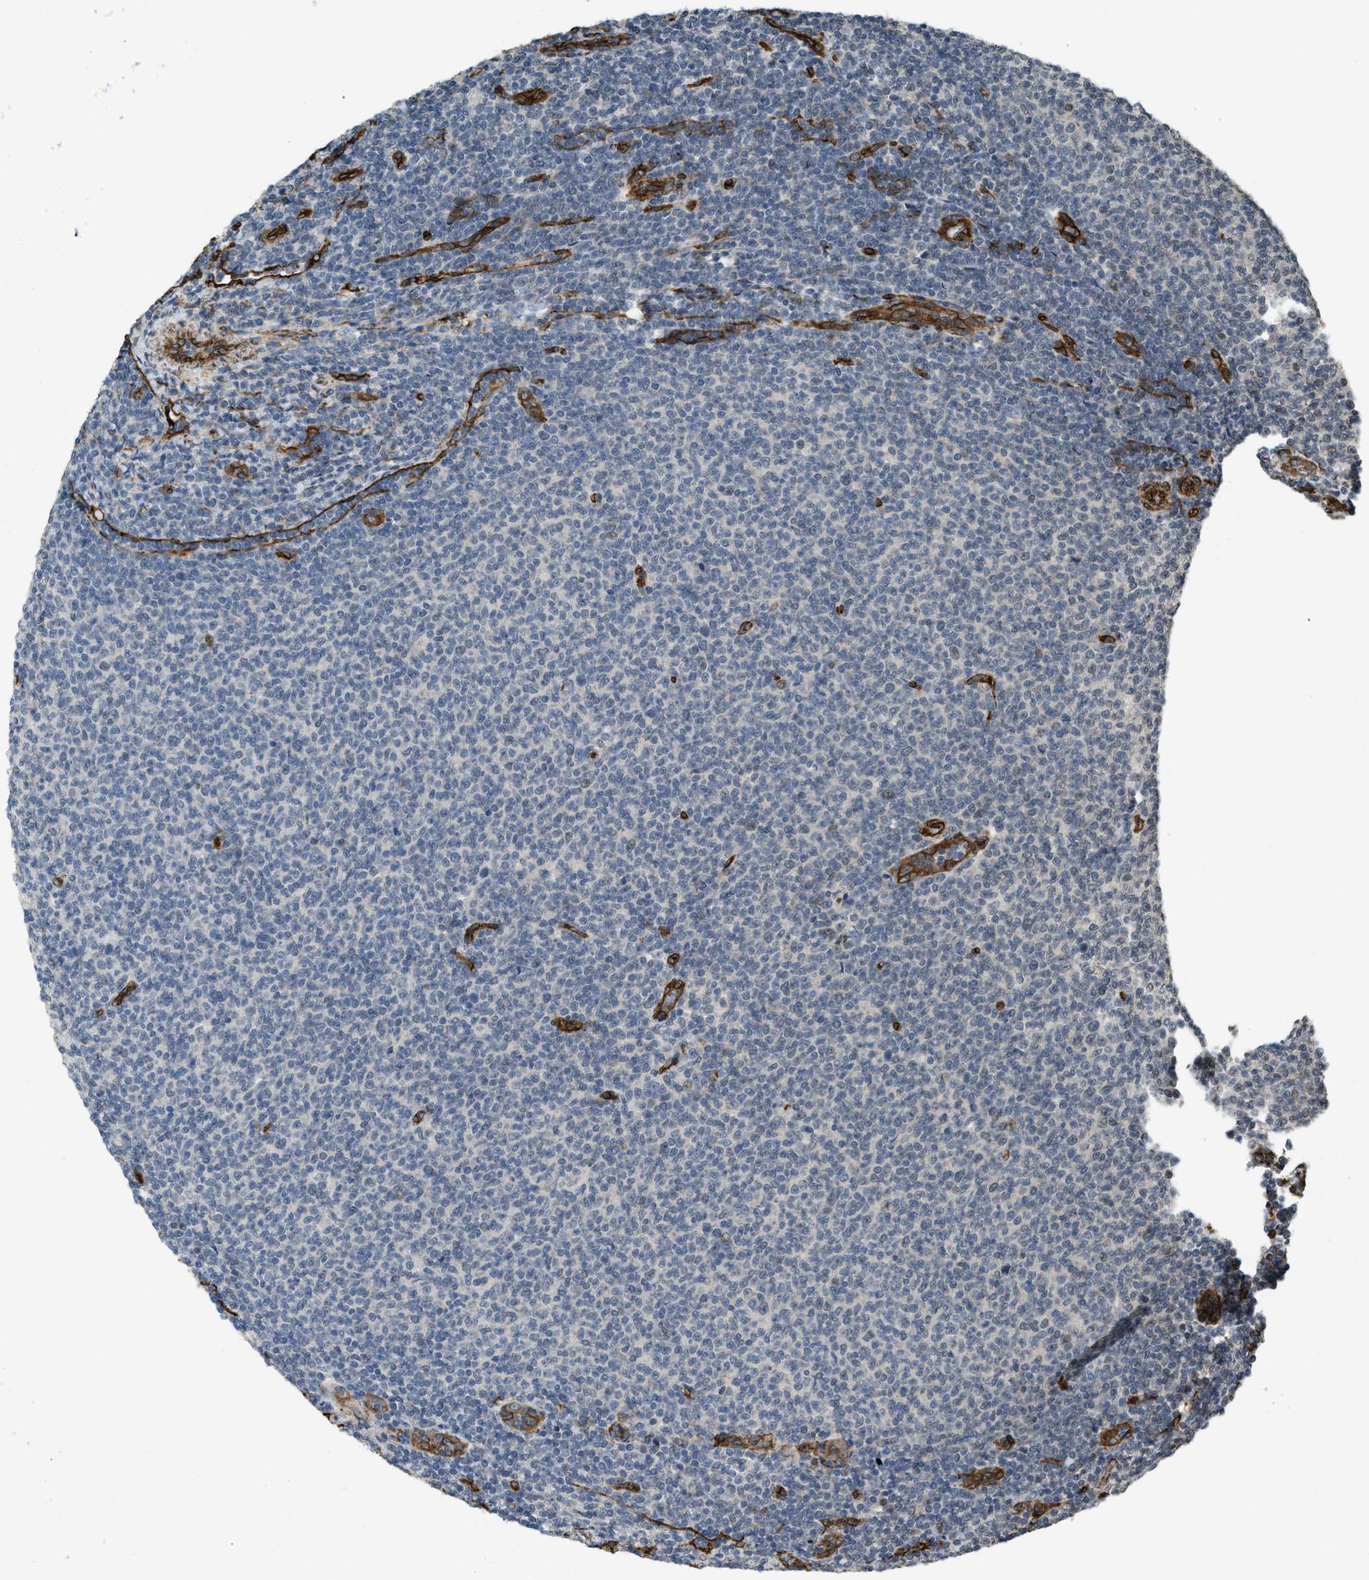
{"staining": {"intensity": "negative", "quantity": "none", "location": "none"}, "tissue": "lymphoma", "cell_type": "Tumor cells", "image_type": "cancer", "snomed": [{"axis": "morphology", "description": "Malignant lymphoma, non-Hodgkin's type, Low grade"}, {"axis": "topography", "description": "Lymph node"}], "caption": "An image of human lymphoma is negative for staining in tumor cells. (Stains: DAB (3,3'-diaminobenzidine) immunohistochemistry with hematoxylin counter stain, Microscopy: brightfield microscopy at high magnification).", "gene": "NMB", "patient": {"sex": "male", "age": 66}}